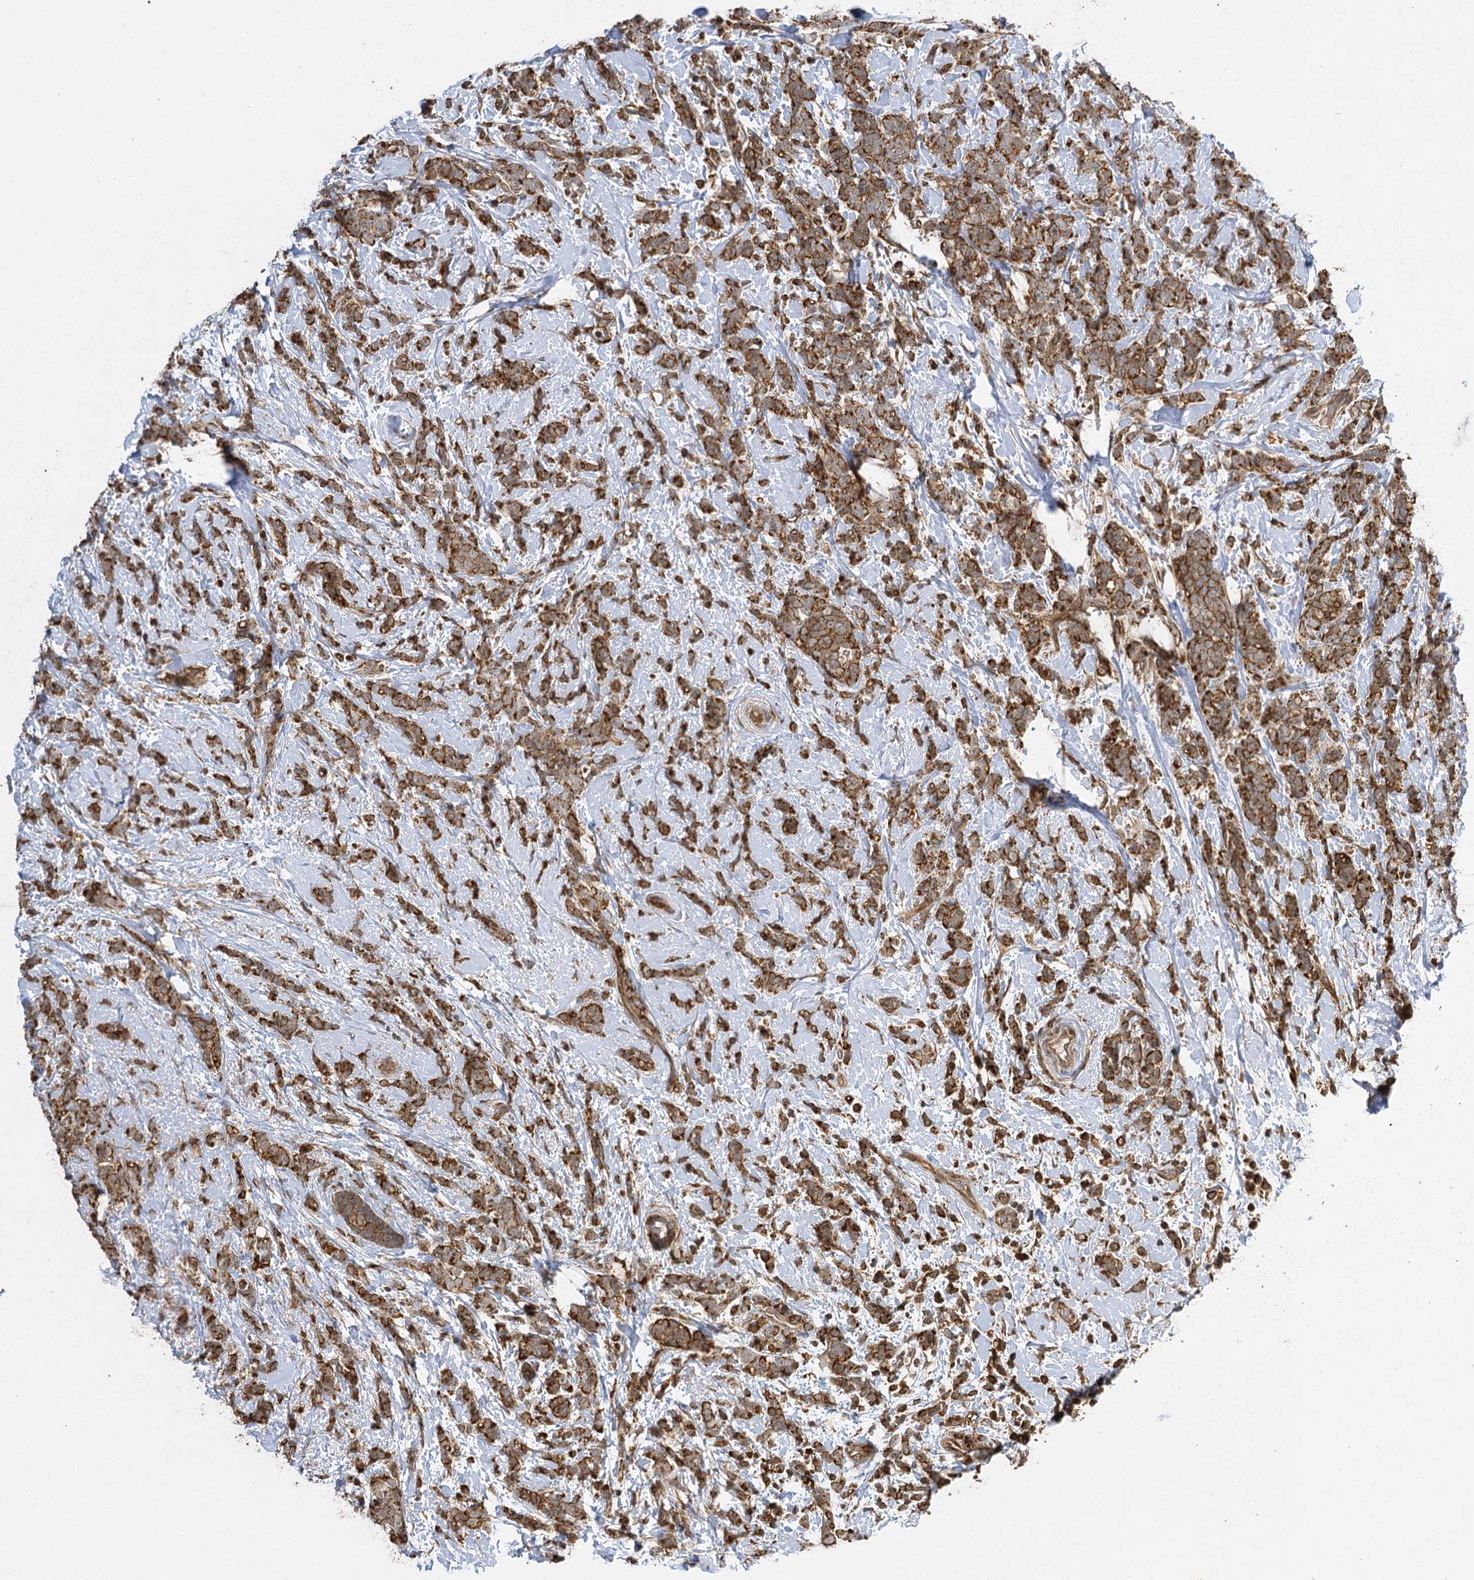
{"staining": {"intensity": "strong", "quantity": ">75%", "location": "cytoplasmic/membranous"}, "tissue": "breast cancer", "cell_type": "Tumor cells", "image_type": "cancer", "snomed": [{"axis": "morphology", "description": "Lobular carcinoma"}, {"axis": "topography", "description": "Breast"}], "caption": "Strong cytoplasmic/membranous staining for a protein is seen in approximately >75% of tumor cells of breast lobular carcinoma using immunohistochemistry.", "gene": "IL11RA", "patient": {"sex": "female", "age": 58}}